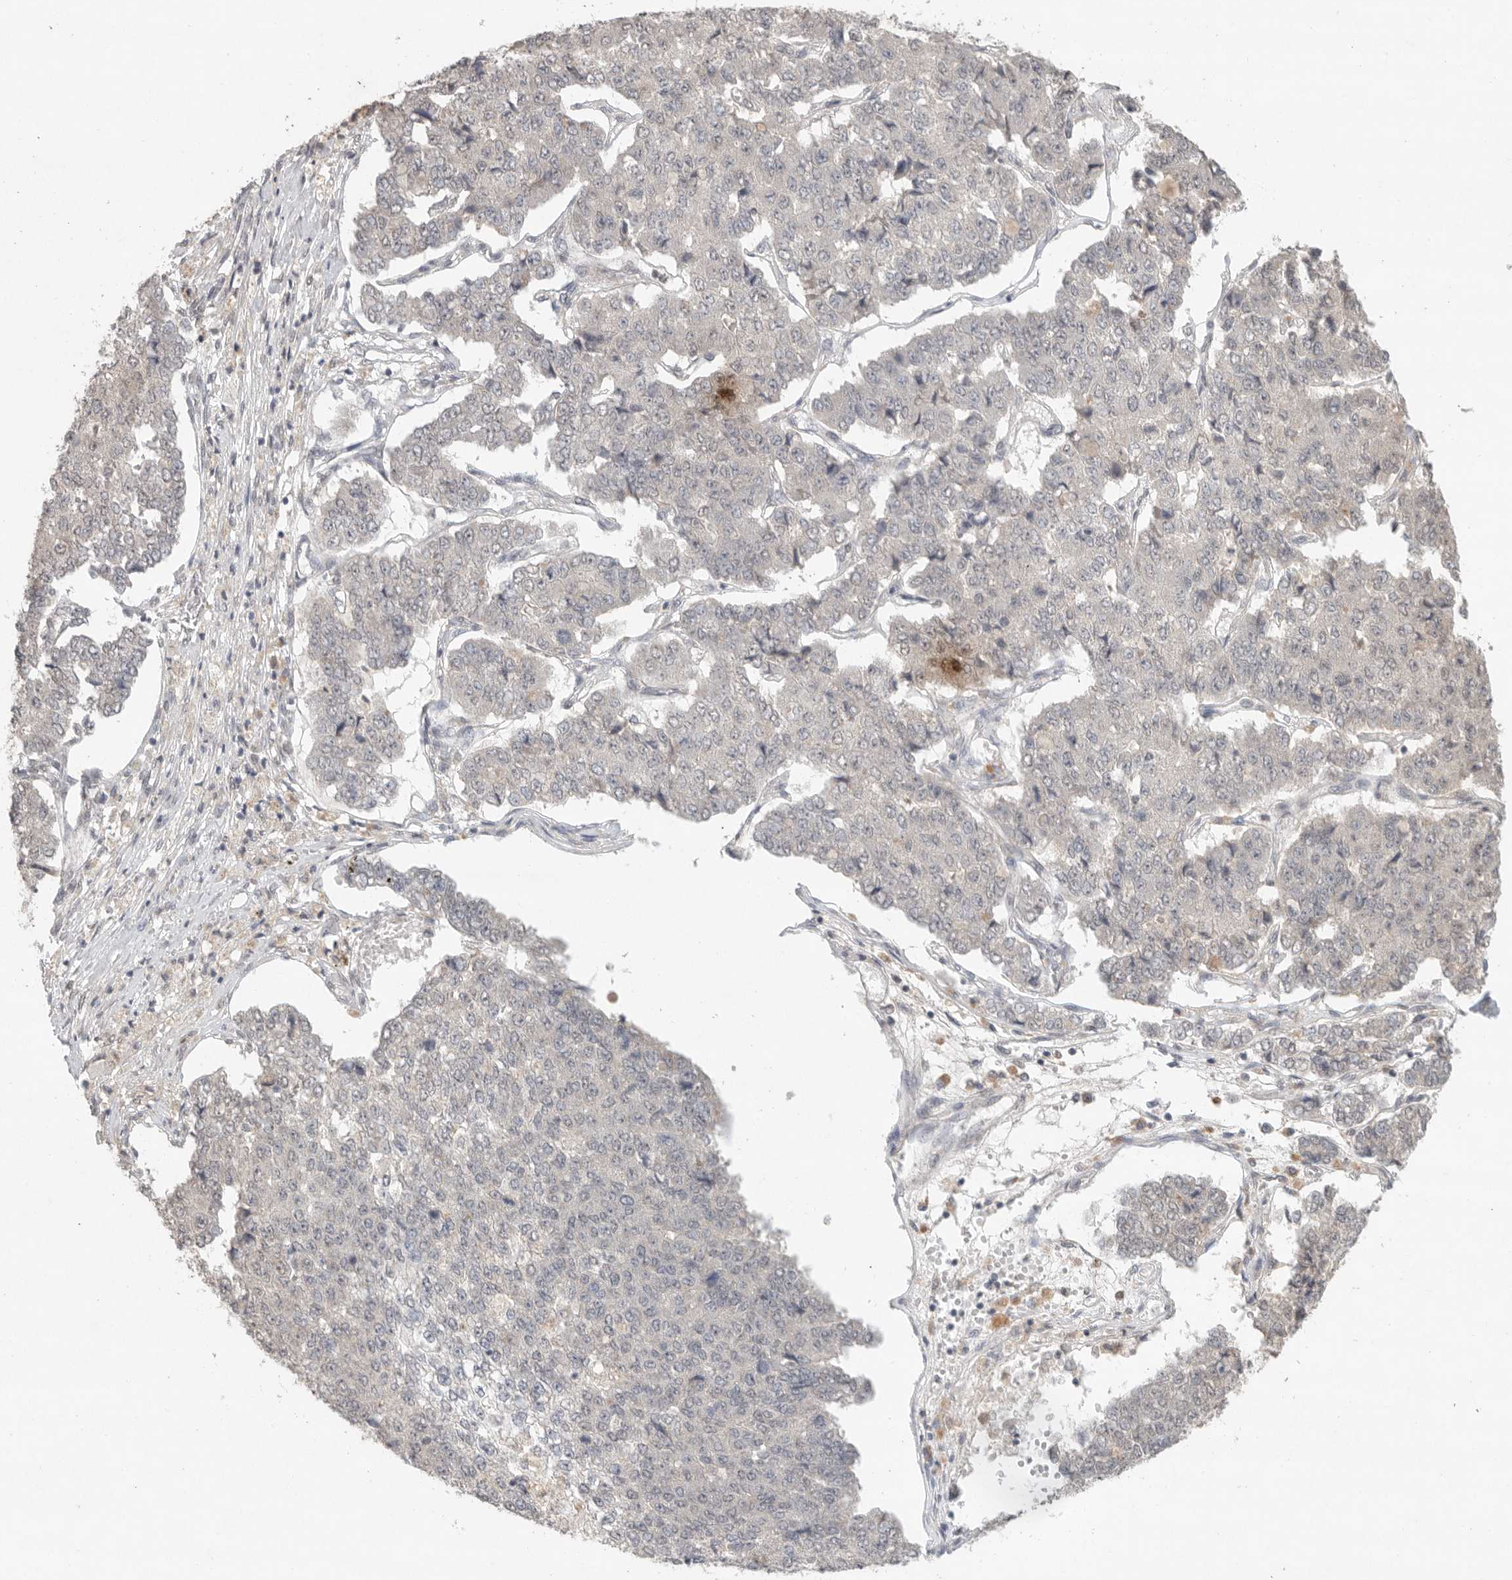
{"staining": {"intensity": "negative", "quantity": "none", "location": "none"}, "tissue": "pancreatic cancer", "cell_type": "Tumor cells", "image_type": "cancer", "snomed": [{"axis": "morphology", "description": "Adenocarcinoma, NOS"}, {"axis": "topography", "description": "Pancreas"}], "caption": "Immunohistochemistry (IHC) photomicrograph of neoplastic tissue: adenocarcinoma (pancreatic) stained with DAB (3,3'-diaminobenzidine) shows no significant protein positivity in tumor cells.", "gene": "KLK5", "patient": {"sex": "male", "age": 50}}